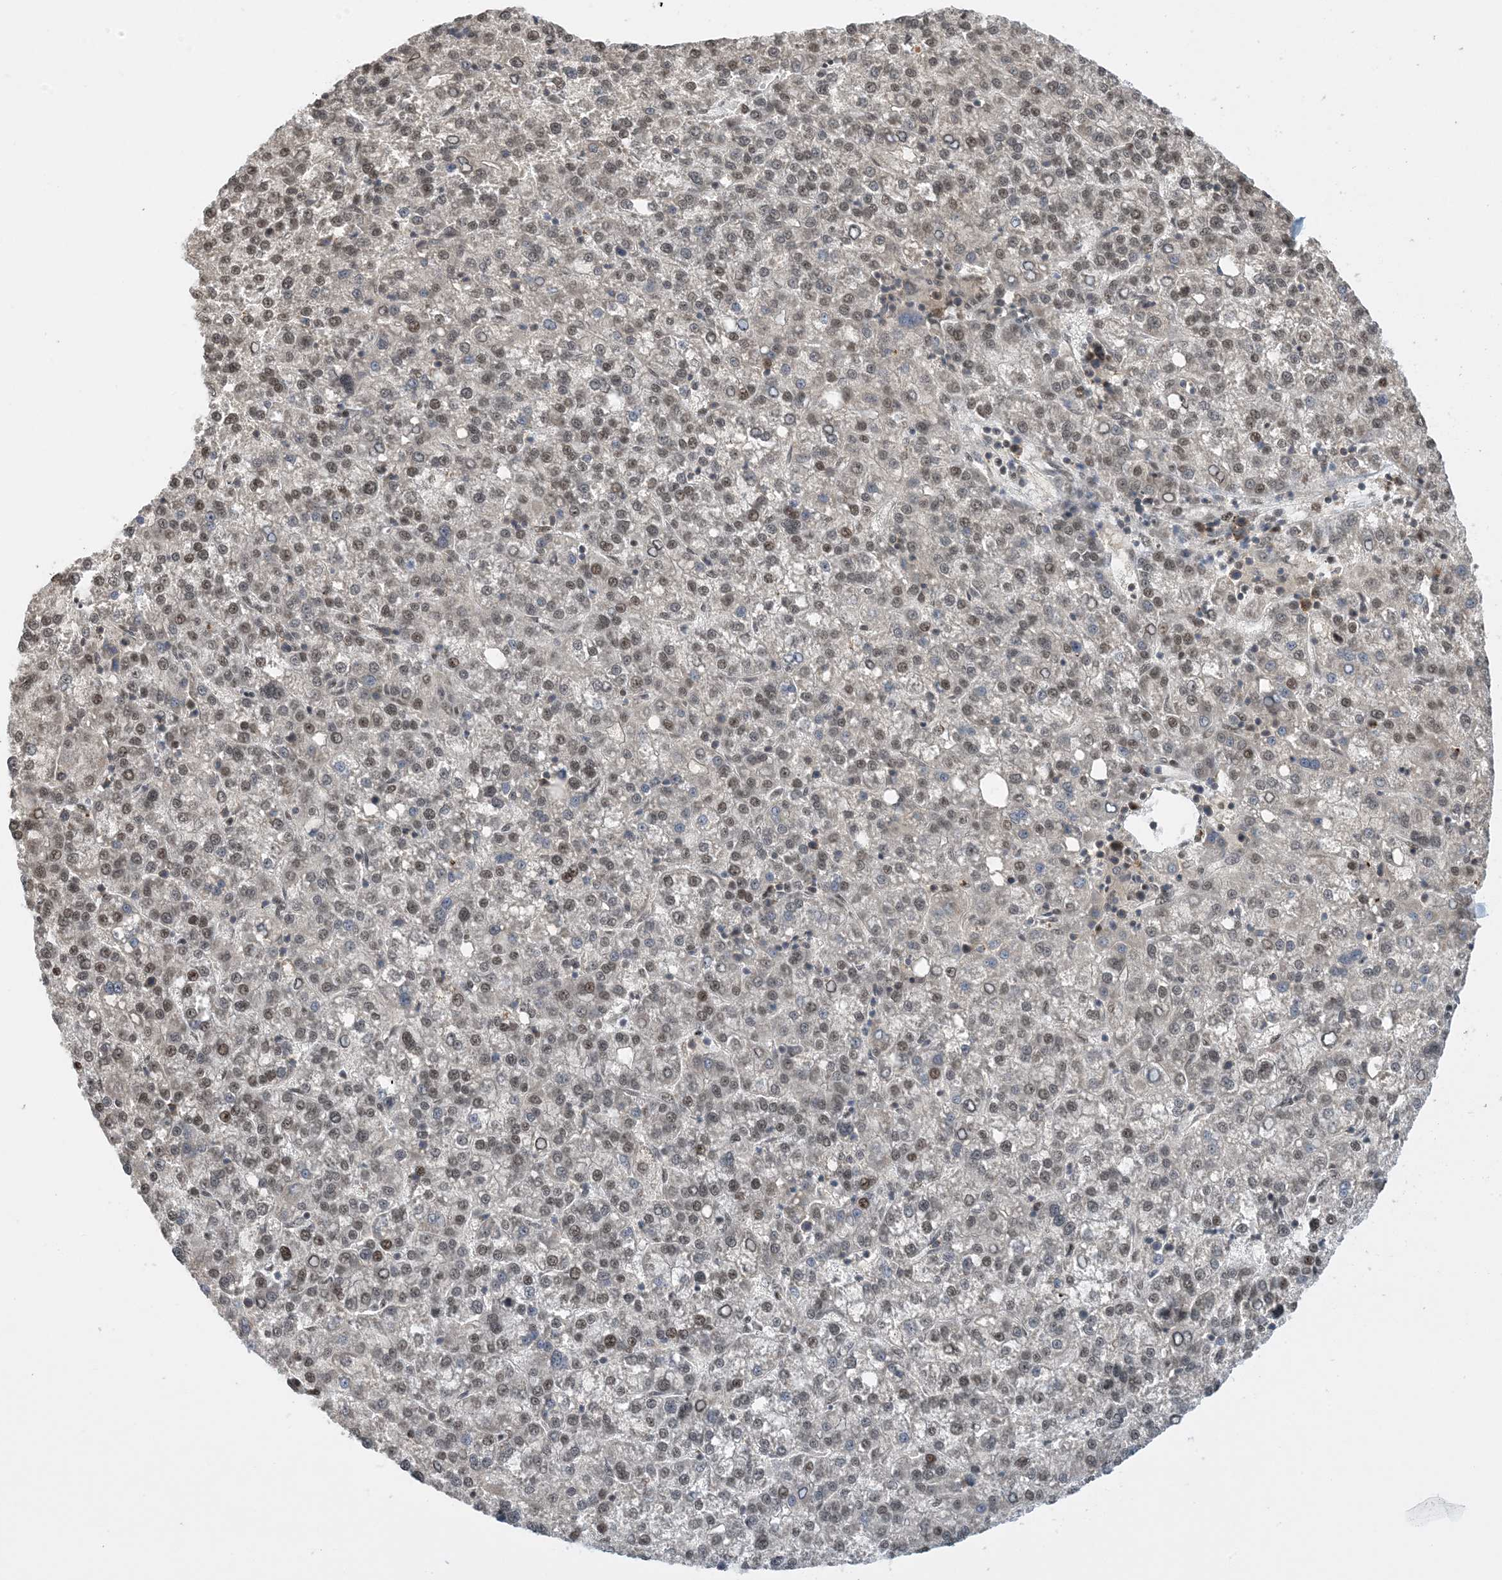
{"staining": {"intensity": "weak", "quantity": "25%-75%", "location": "nuclear"}, "tissue": "liver cancer", "cell_type": "Tumor cells", "image_type": "cancer", "snomed": [{"axis": "morphology", "description": "Carcinoma, Hepatocellular, NOS"}, {"axis": "topography", "description": "Liver"}], "caption": "Immunohistochemistry (IHC) of hepatocellular carcinoma (liver) exhibits low levels of weak nuclear positivity in about 25%-75% of tumor cells. (Brightfield microscopy of DAB IHC at high magnification).", "gene": "ACYP2", "patient": {"sex": "female", "age": 58}}